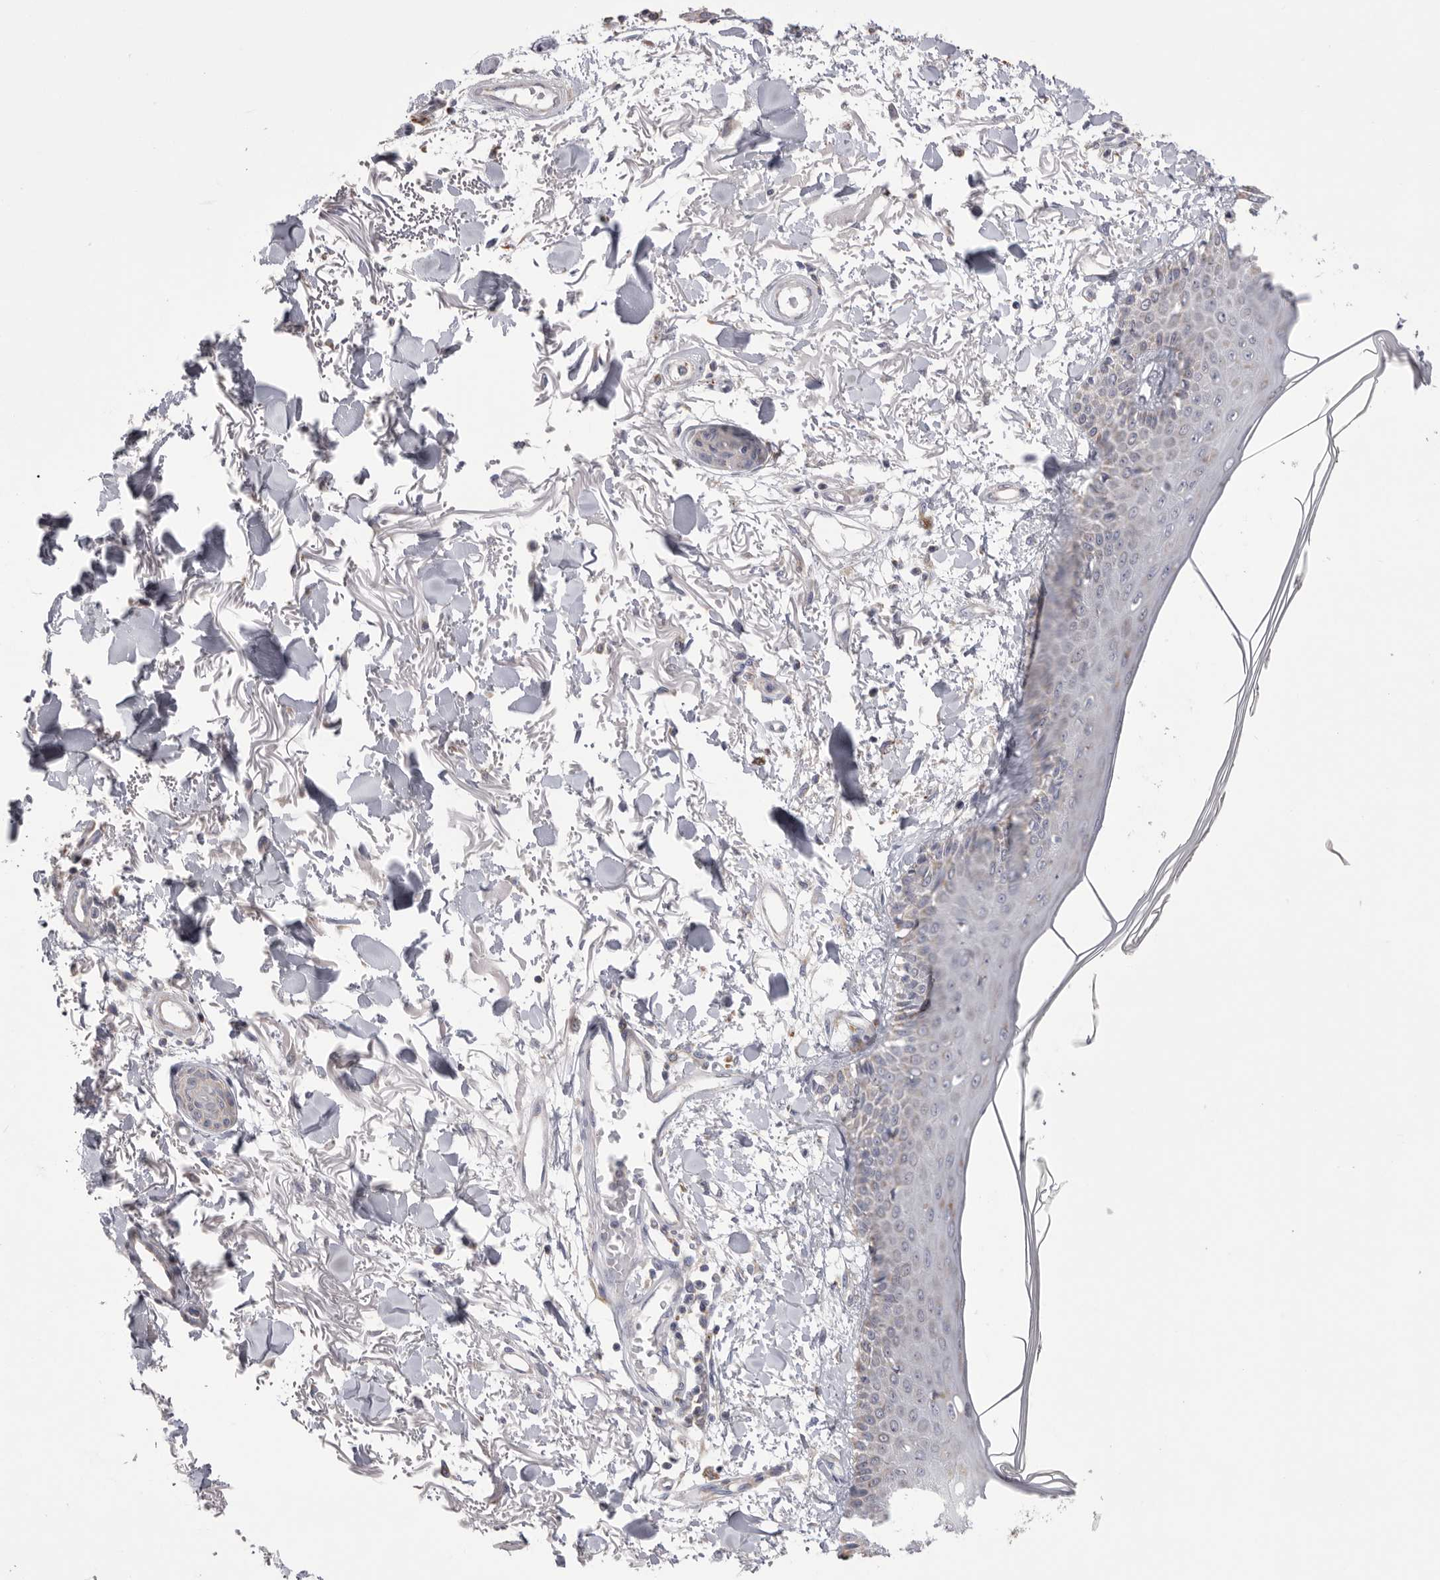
{"staining": {"intensity": "negative", "quantity": "none", "location": "none"}, "tissue": "skin", "cell_type": "Fibroblasts", "image_type": "normal", "snomed": [{"axis": "morphology", "description": "Normal tissue, NOS"}, {"axis": "morphology", "description": "Squamous cell carcinoma, NOS"}, {"axis": "topography", "description": "Skin"}, {"axis": "topography", "description": "Peripheral nerve tissue"}], "caption": "Human skin stained for a protein using immunohistochemistry (IHC) shows no staining in fibroblasts.", "gene": "VDAC3", "patient": {"sex": "male", "age": 83}}